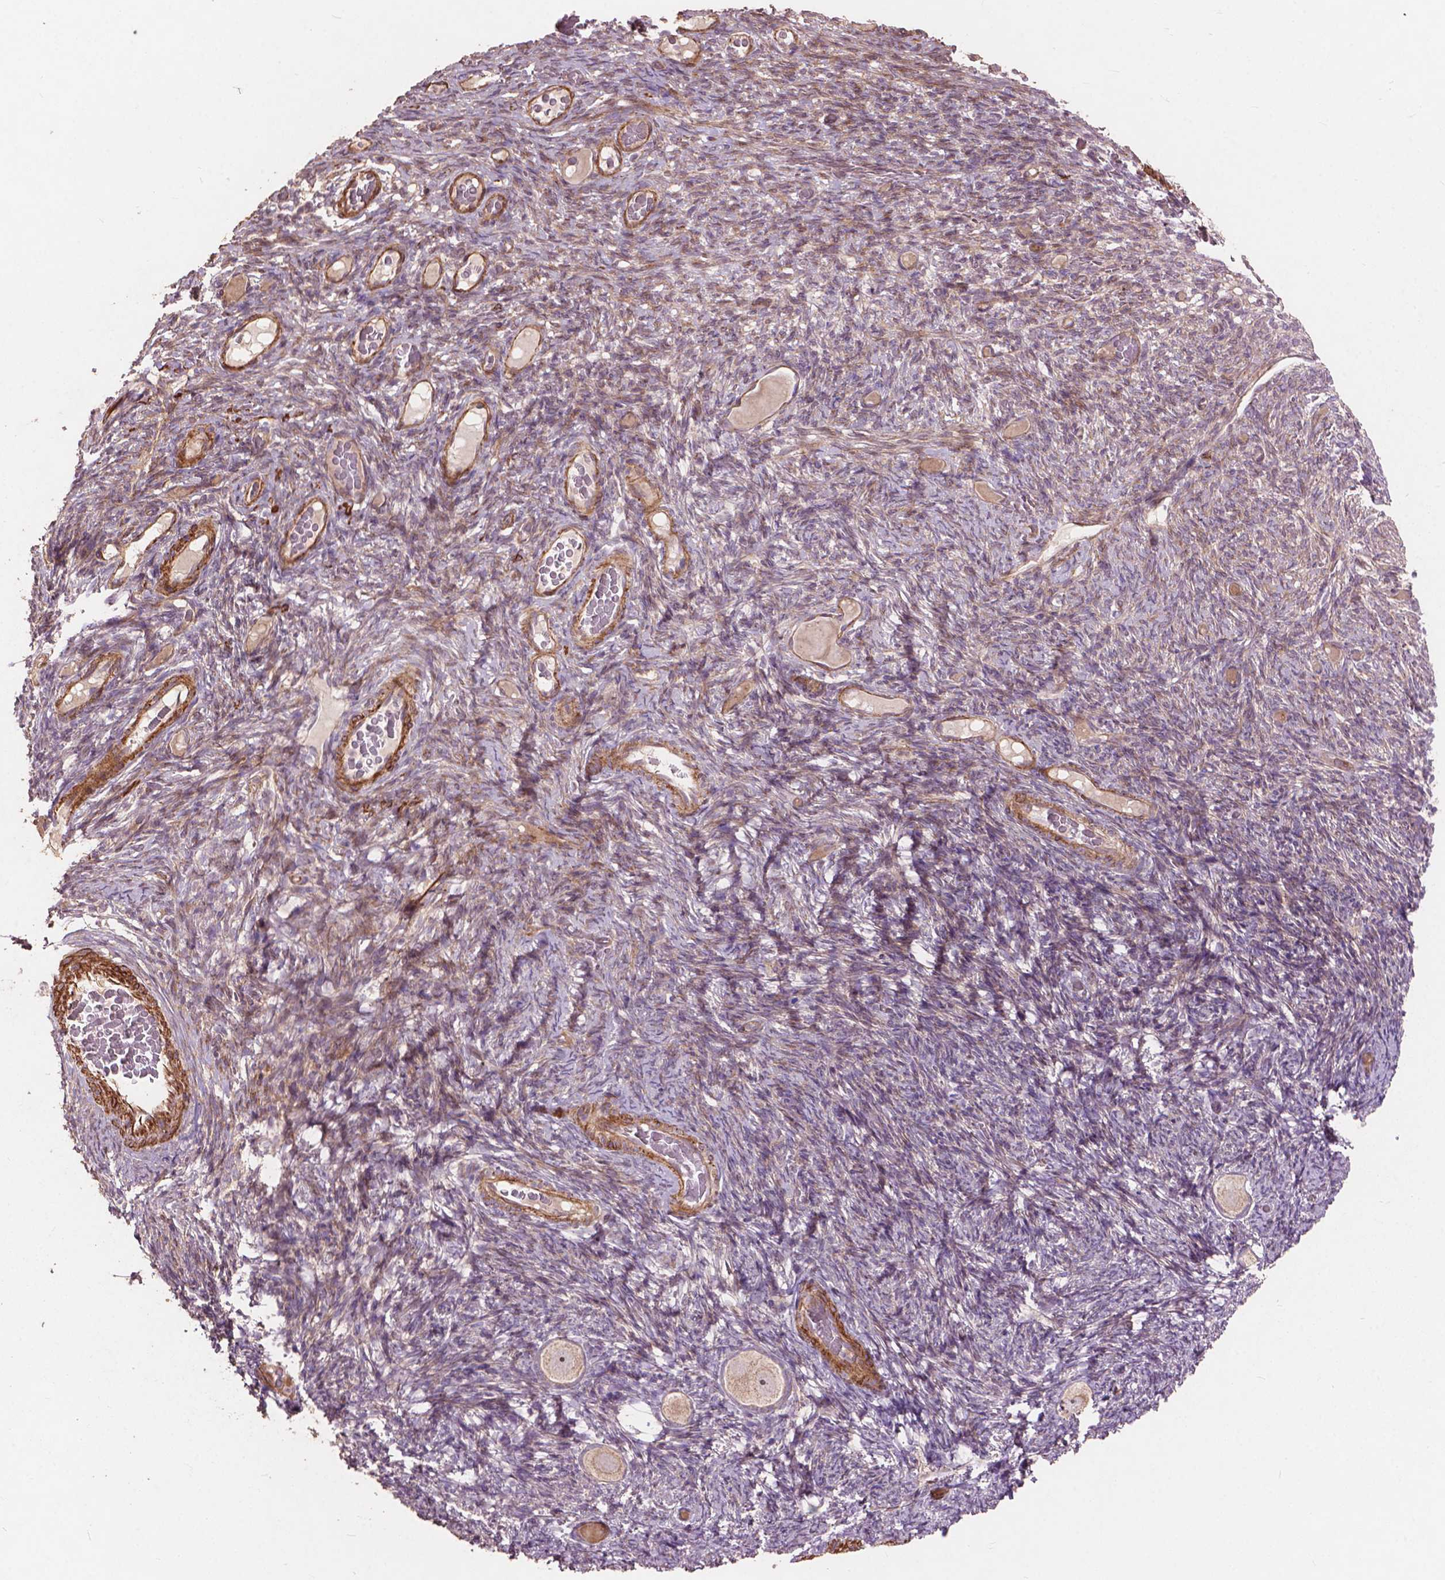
{"staining": {"intensity": "weak", "quantity": ">75%", "location": "cytoplasmic/membranous,nuclear"}, "tissue": "ovary", "cell_type": "Follicle cells", "image_type": "normal", "snomed": [{"axis": "morphology", "description": "Normal tissue, NOS"}, {"axis": "topography", "description": "Ovary"}], "caption": "Immunohistochemistry (IHC) (DAB) staining of unremarkable human ovary shows weak cytoplasmic/membranous,nuclear protein staining in about >75% of follicle cells. (Stains: DAB in brown, nuclei in blue, Microscopy: brightfield microscopy at high magnification).", "gene": "FNIP1", "patient": {"sex": "female", "age": 34}}